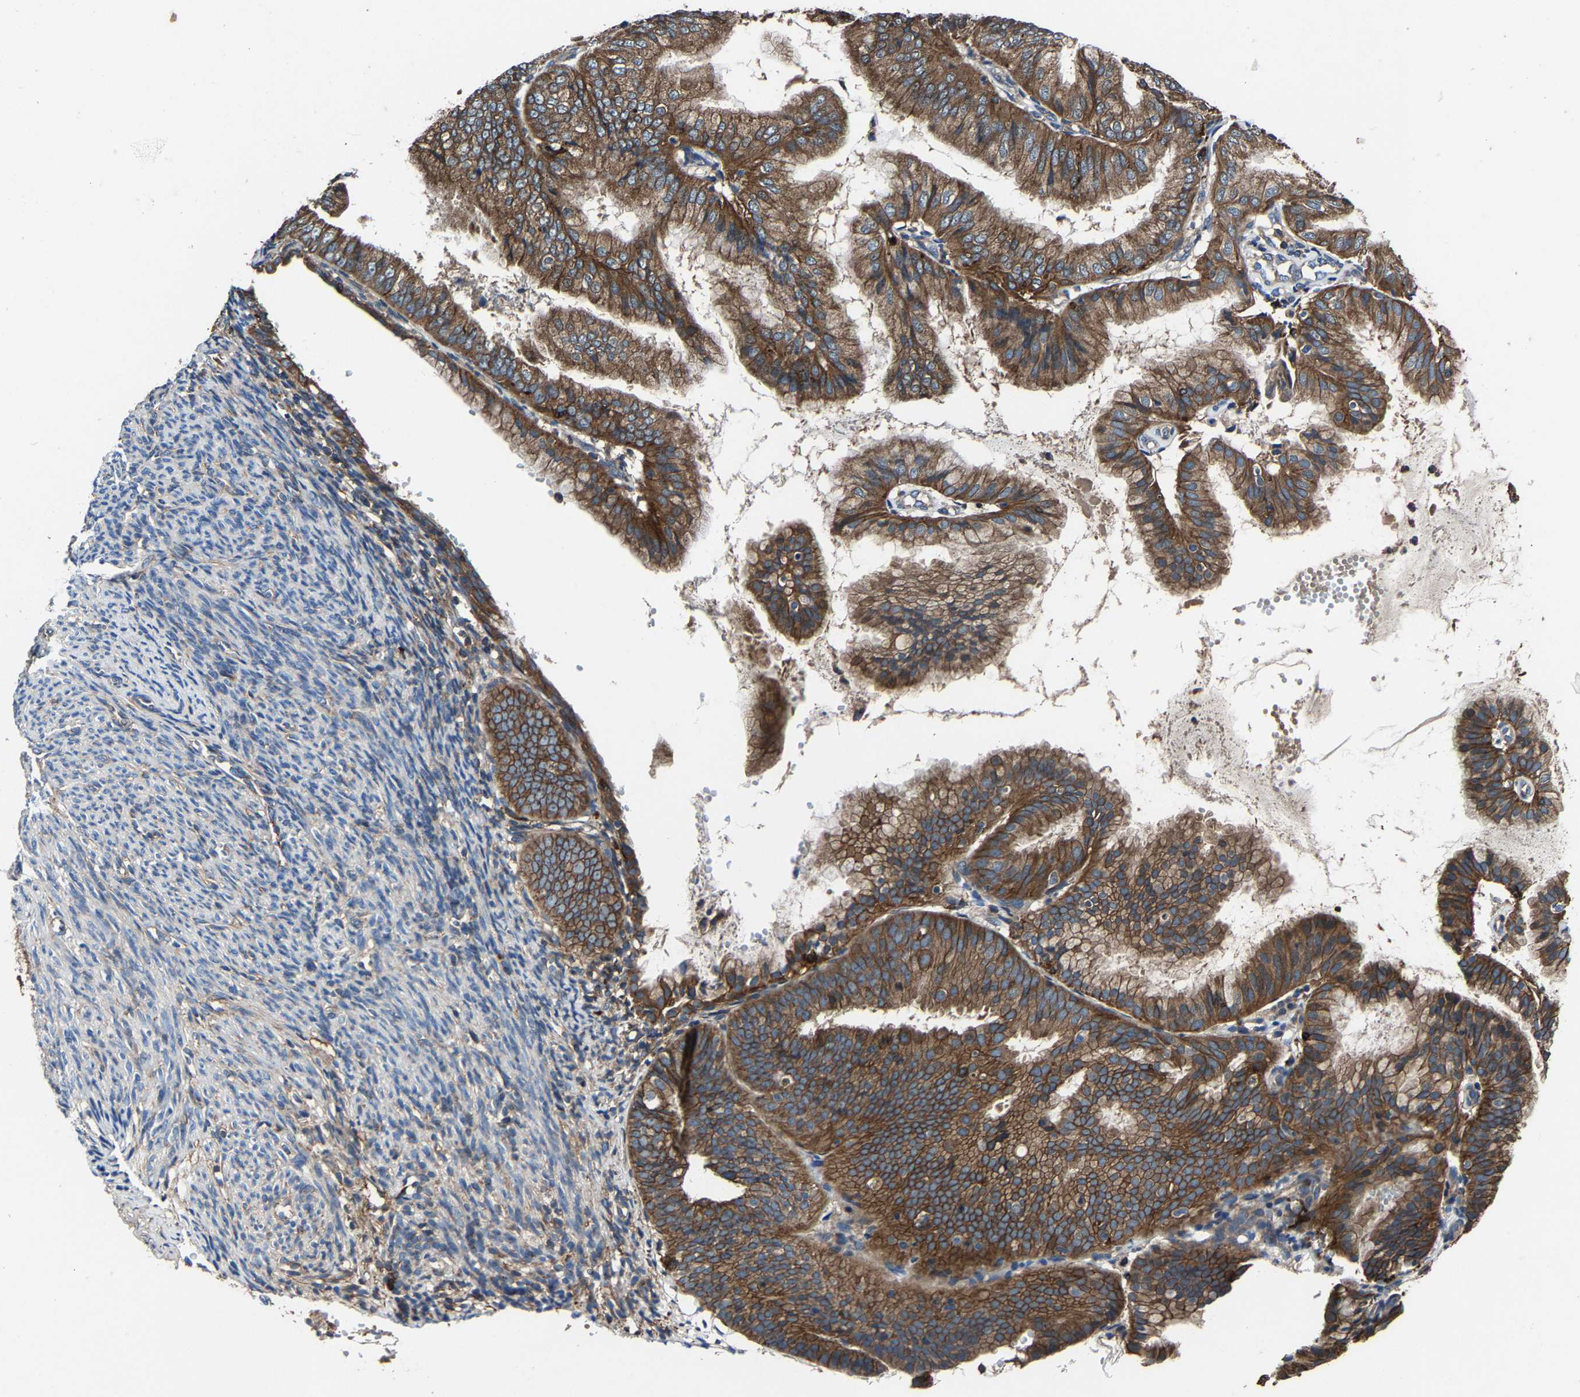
{"staining": {"intensity": "strong", "quantity": ">75%", "location": "cytoplasmic/membranous"}, "tissue": "endometrial cancer", "cell_type": "Tumor cells", "image_type": "cancer", "snomed": [{"axis": "morphology", "description": "Adenocarcinoma, NOS"}, {"axis": "topography", "description": "Endometrium"}], "caption": "The photomicrograph shows a brown stain indicating the presence of a protein in the cytoplasmic/membranous of tumor cells in endometrial cancer.", "gene": "KIAA1958", "patient": {"sex": "female", "age": 63}}